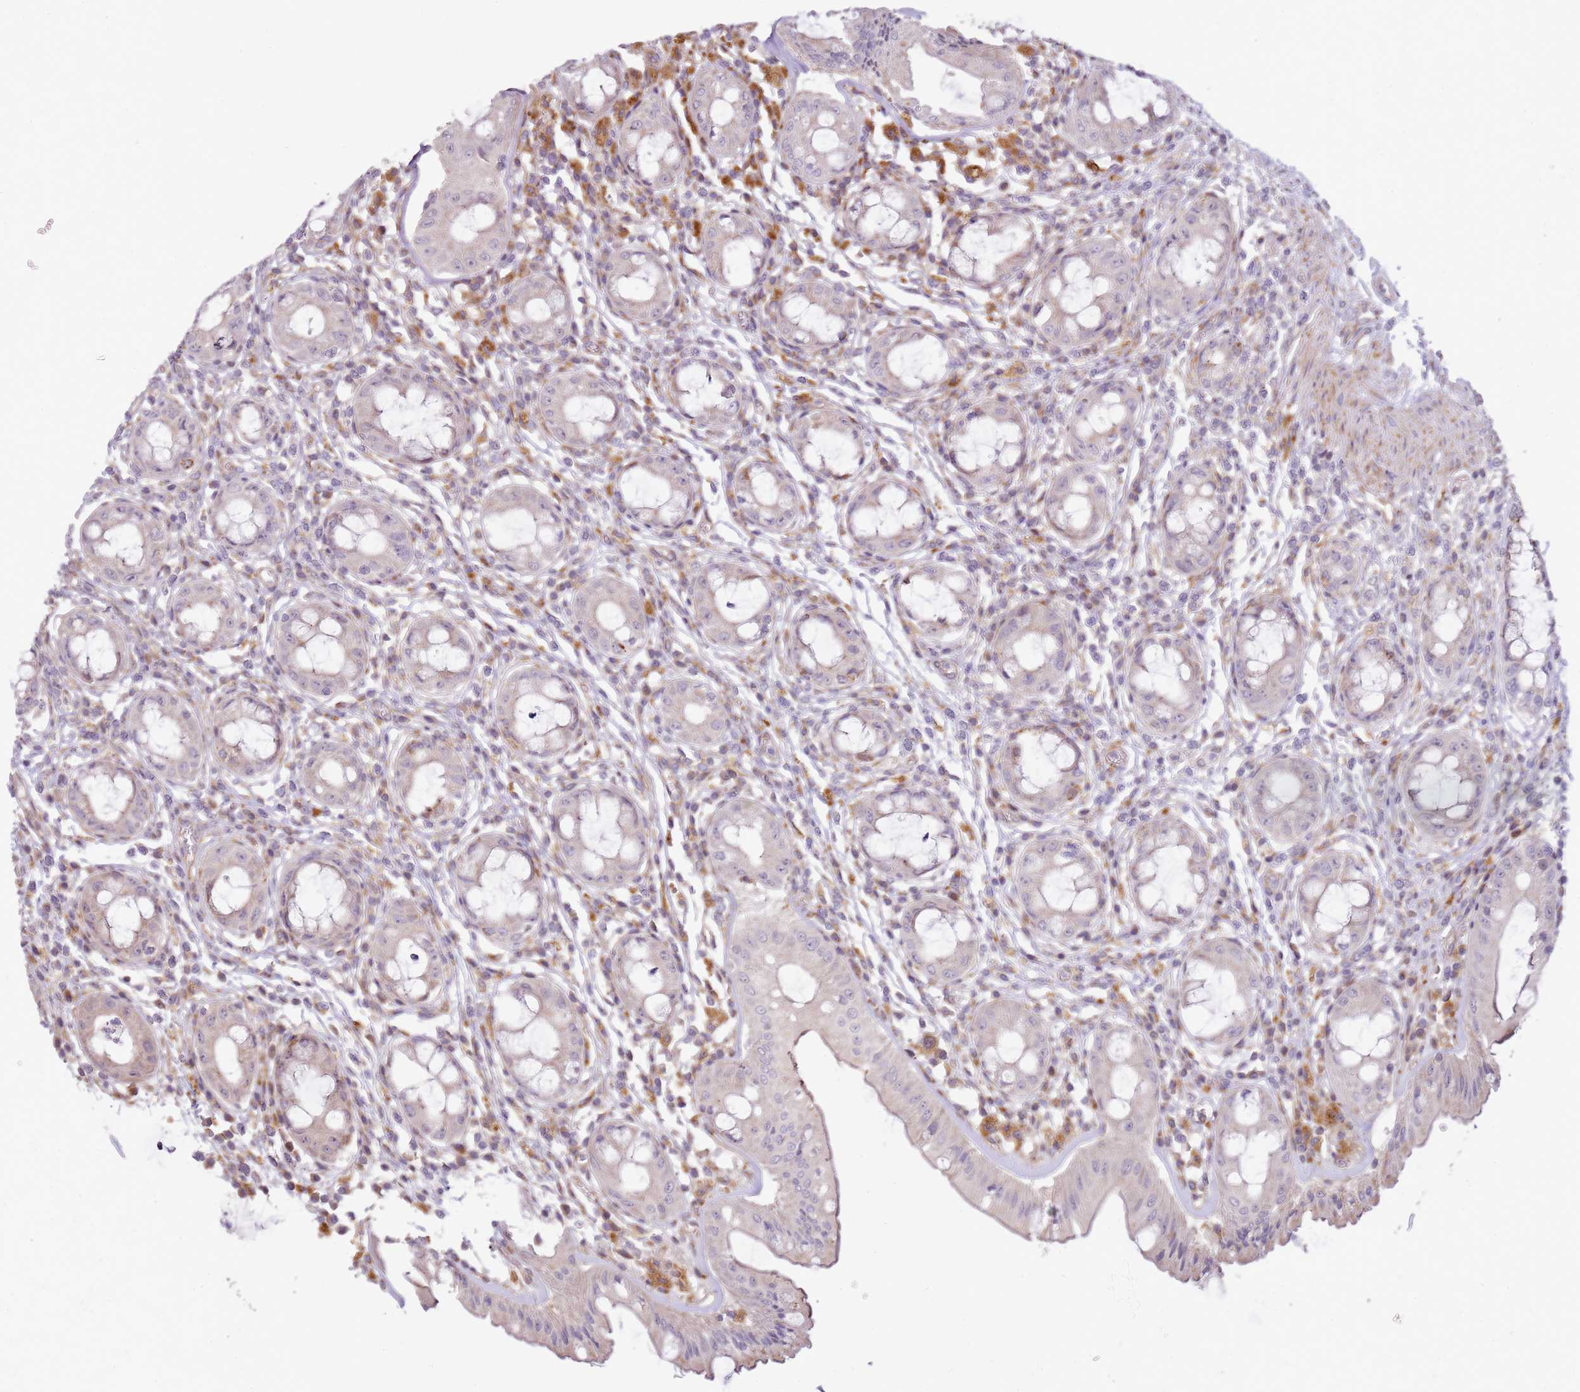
{"staining": {"intensity": "weak", "quantity": "<25%", "location": "cytoplasmic/membranous"}, "tissue": "rectum", "cell_type": "Glandular cells", "image_type": "normal", "snomed": [{"axis": "morphology", "description": "Normal tissue, NOS"}, {"axis": "topography", "description": "Rectum"}], "caption": "Immunohistochemical staining of normal human rectum demonstrates no significant staining in glandular cells. Brightfield microscopy of IHC stained with DAB (3,3'-diaminobenzidine) (brown) and hematoxylin (blue), captured at high magnification.", "gene": "GRAP", "patient": {"sex": "female", "age": 57}}